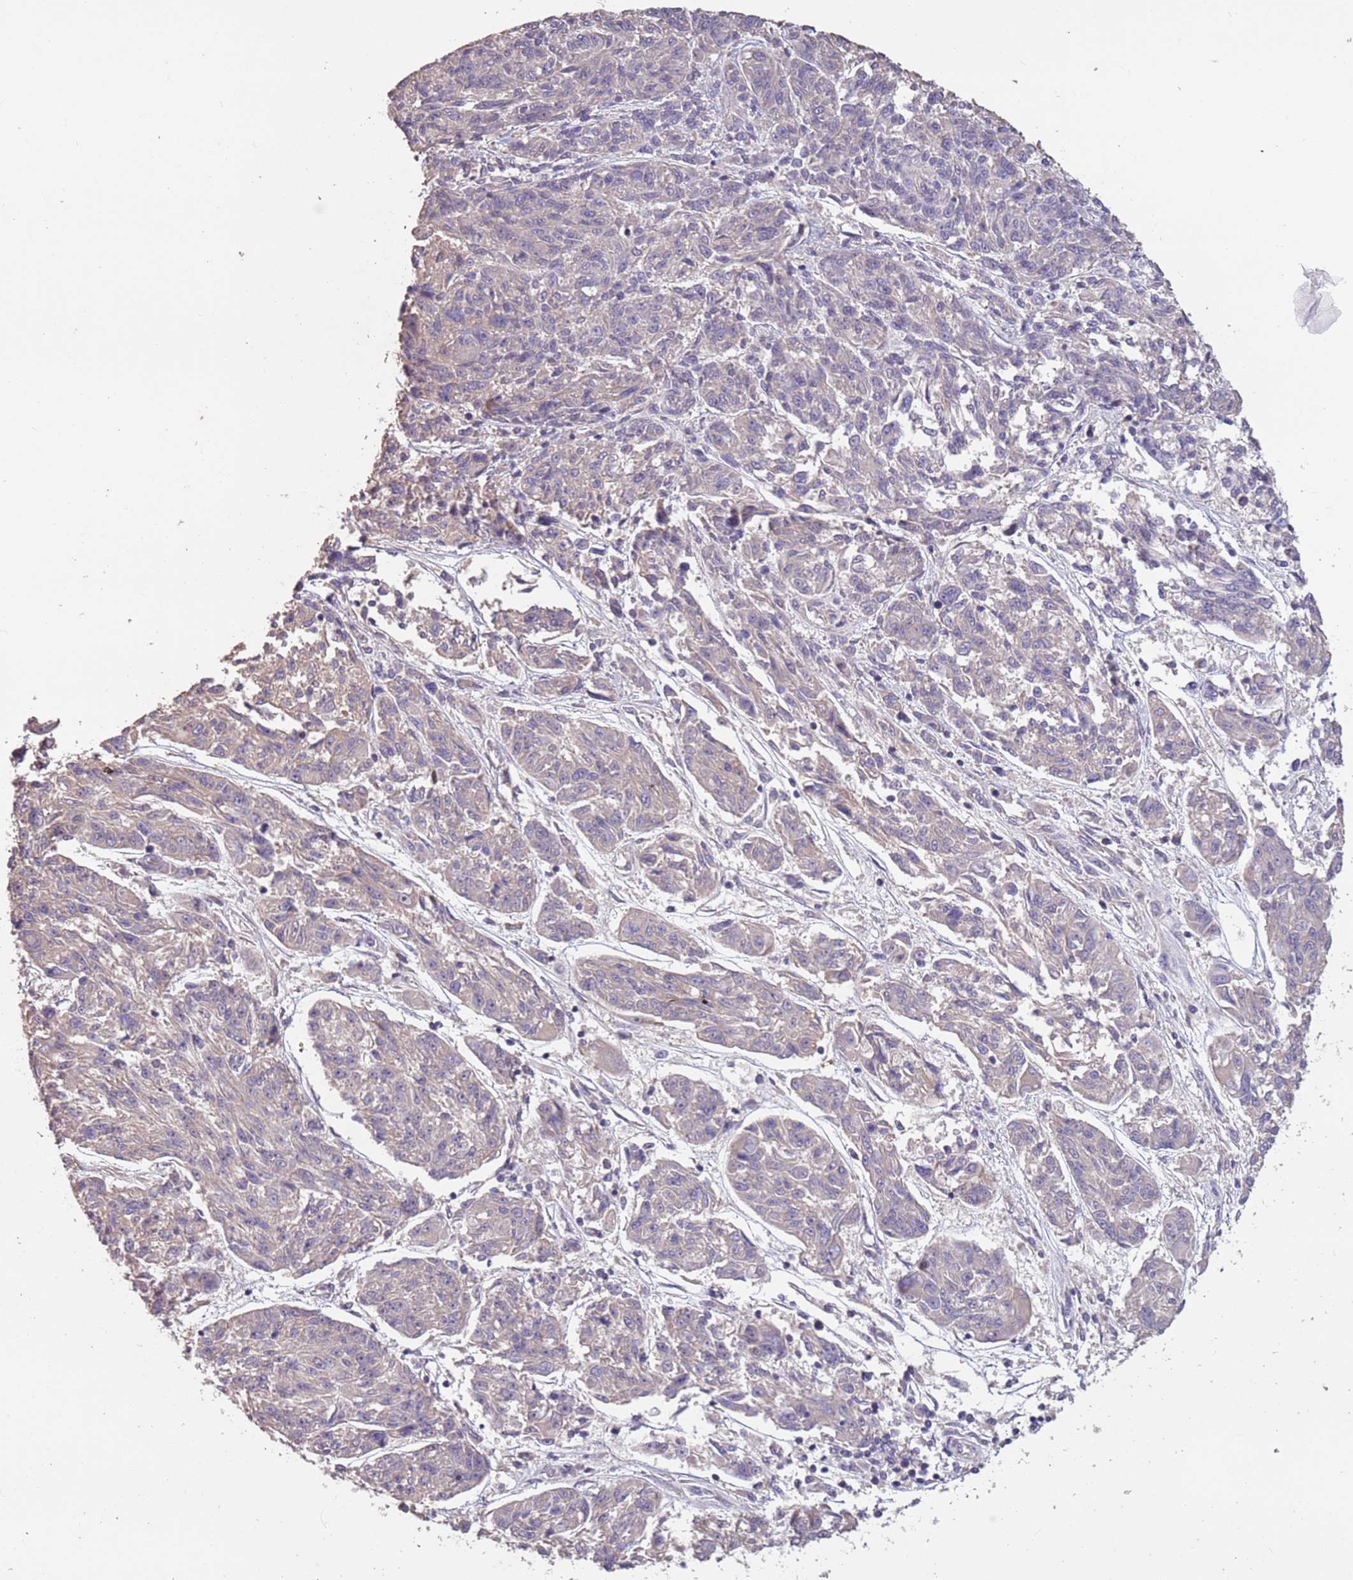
{"staining": {"intensity": "negative", "quantity": "none", "location": "none"}, "tissue": "melanoma", "cell_type": "Tumor cells", "image_type": "cancer", "snomed": [{"axis": "morphology", "description": "Malignant melanoma, NOS"}, {"axis": "topography", "description": "Skin"}], "caption": "Tumor cells are negative for brown protein staining in melanoma.", "gene": "MBD3L1", "patient": {"sex": "male", "age": 53}}